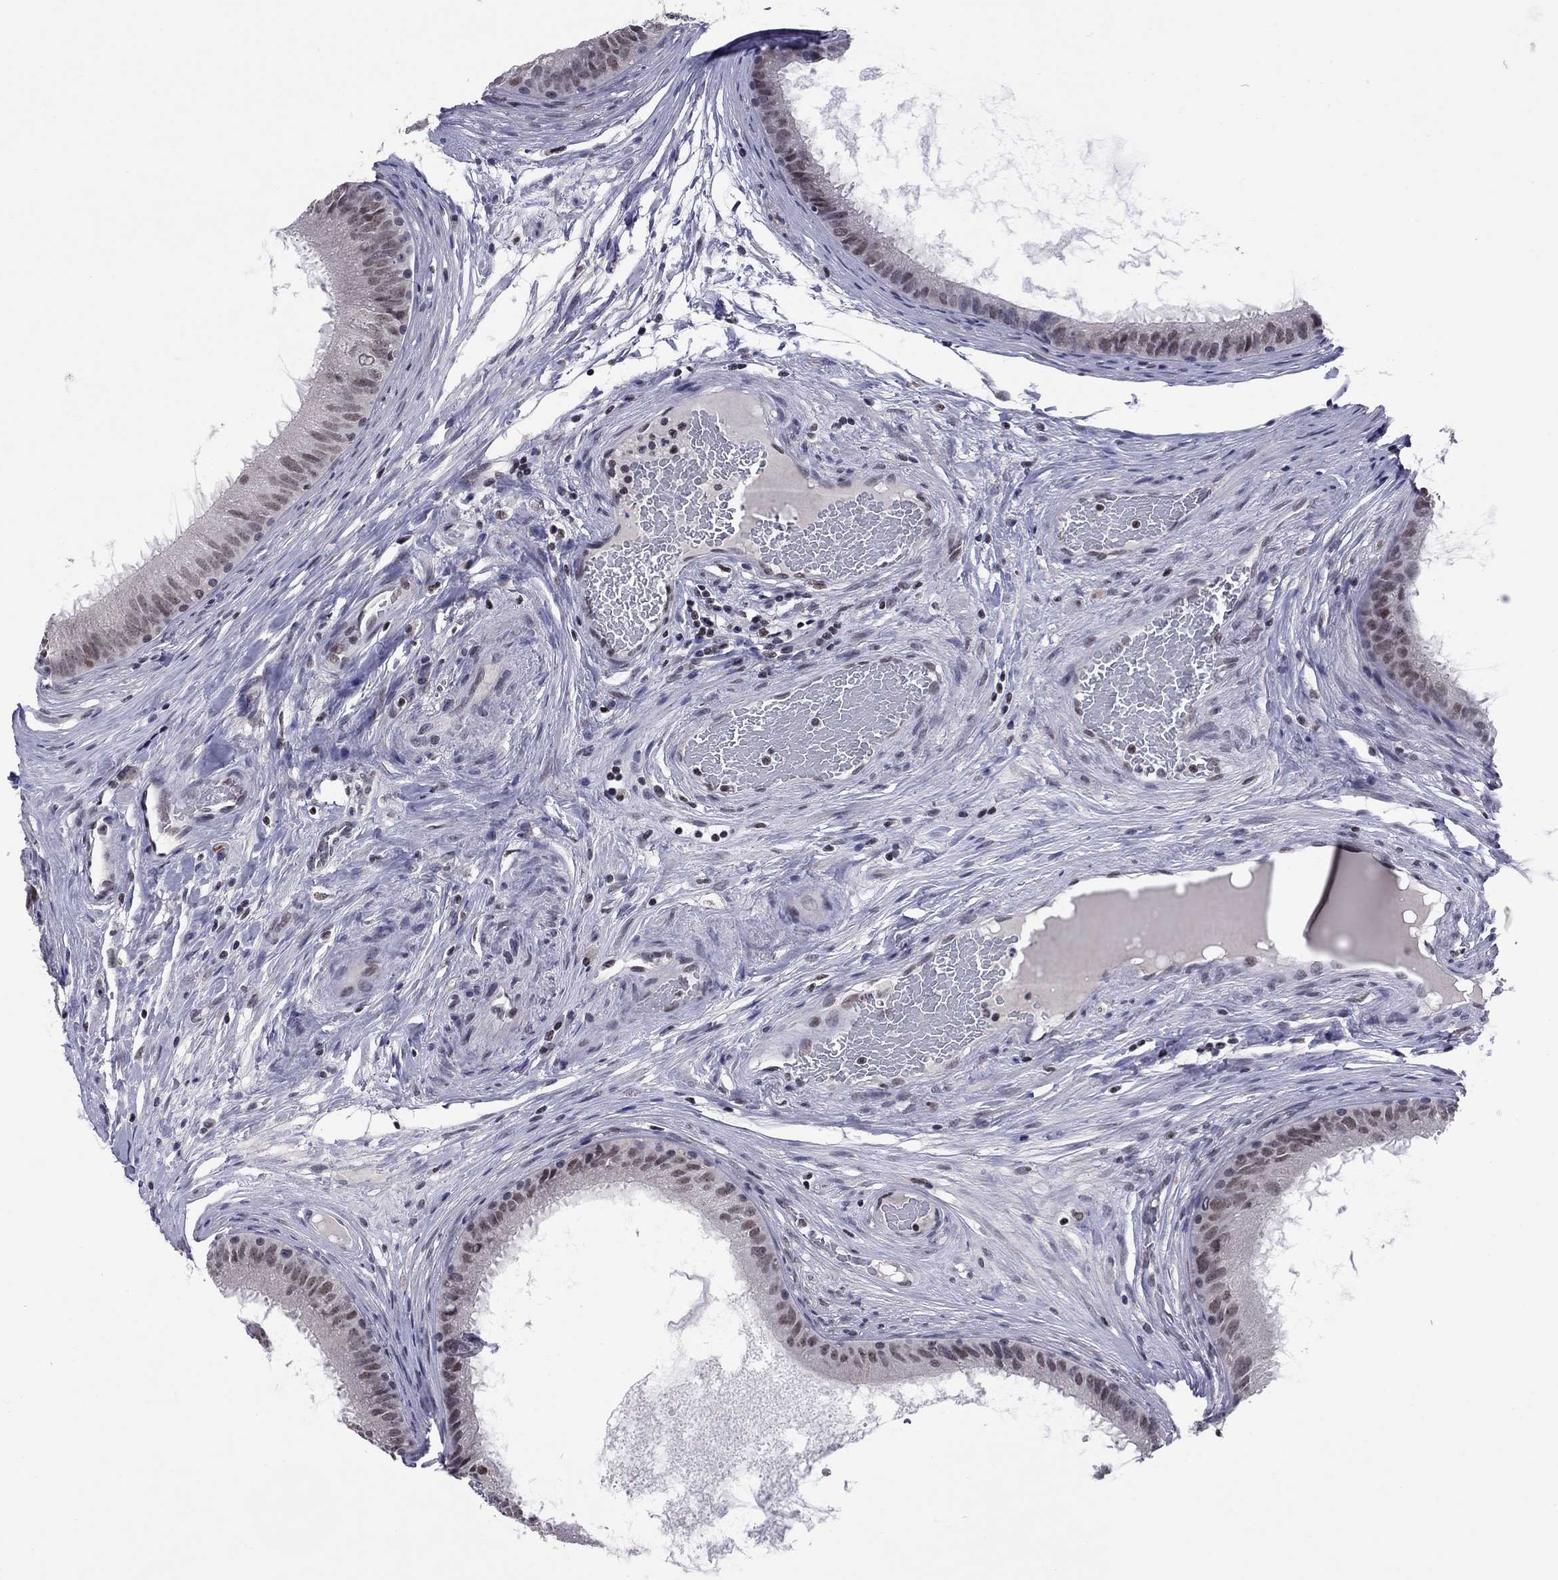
{"staining": {"intensity": "weak", "quantity": ">75%", "location": "nuclear"}, "tissue": "epididymis", "cell_type": "Glandular cells", "image_type": "normal", "snomed": [{"axis": "morphology", "description": "Normal tissue, NOS"}, {"axis": "topography", "description": "Epididymis"}], "caption": "Protein staining of unremarkable epididymis shows weak nuclear expression in approximately >75% of glandular cells.", "gene": "TAF9", "patient": {"sex": "male", "age": 59}}